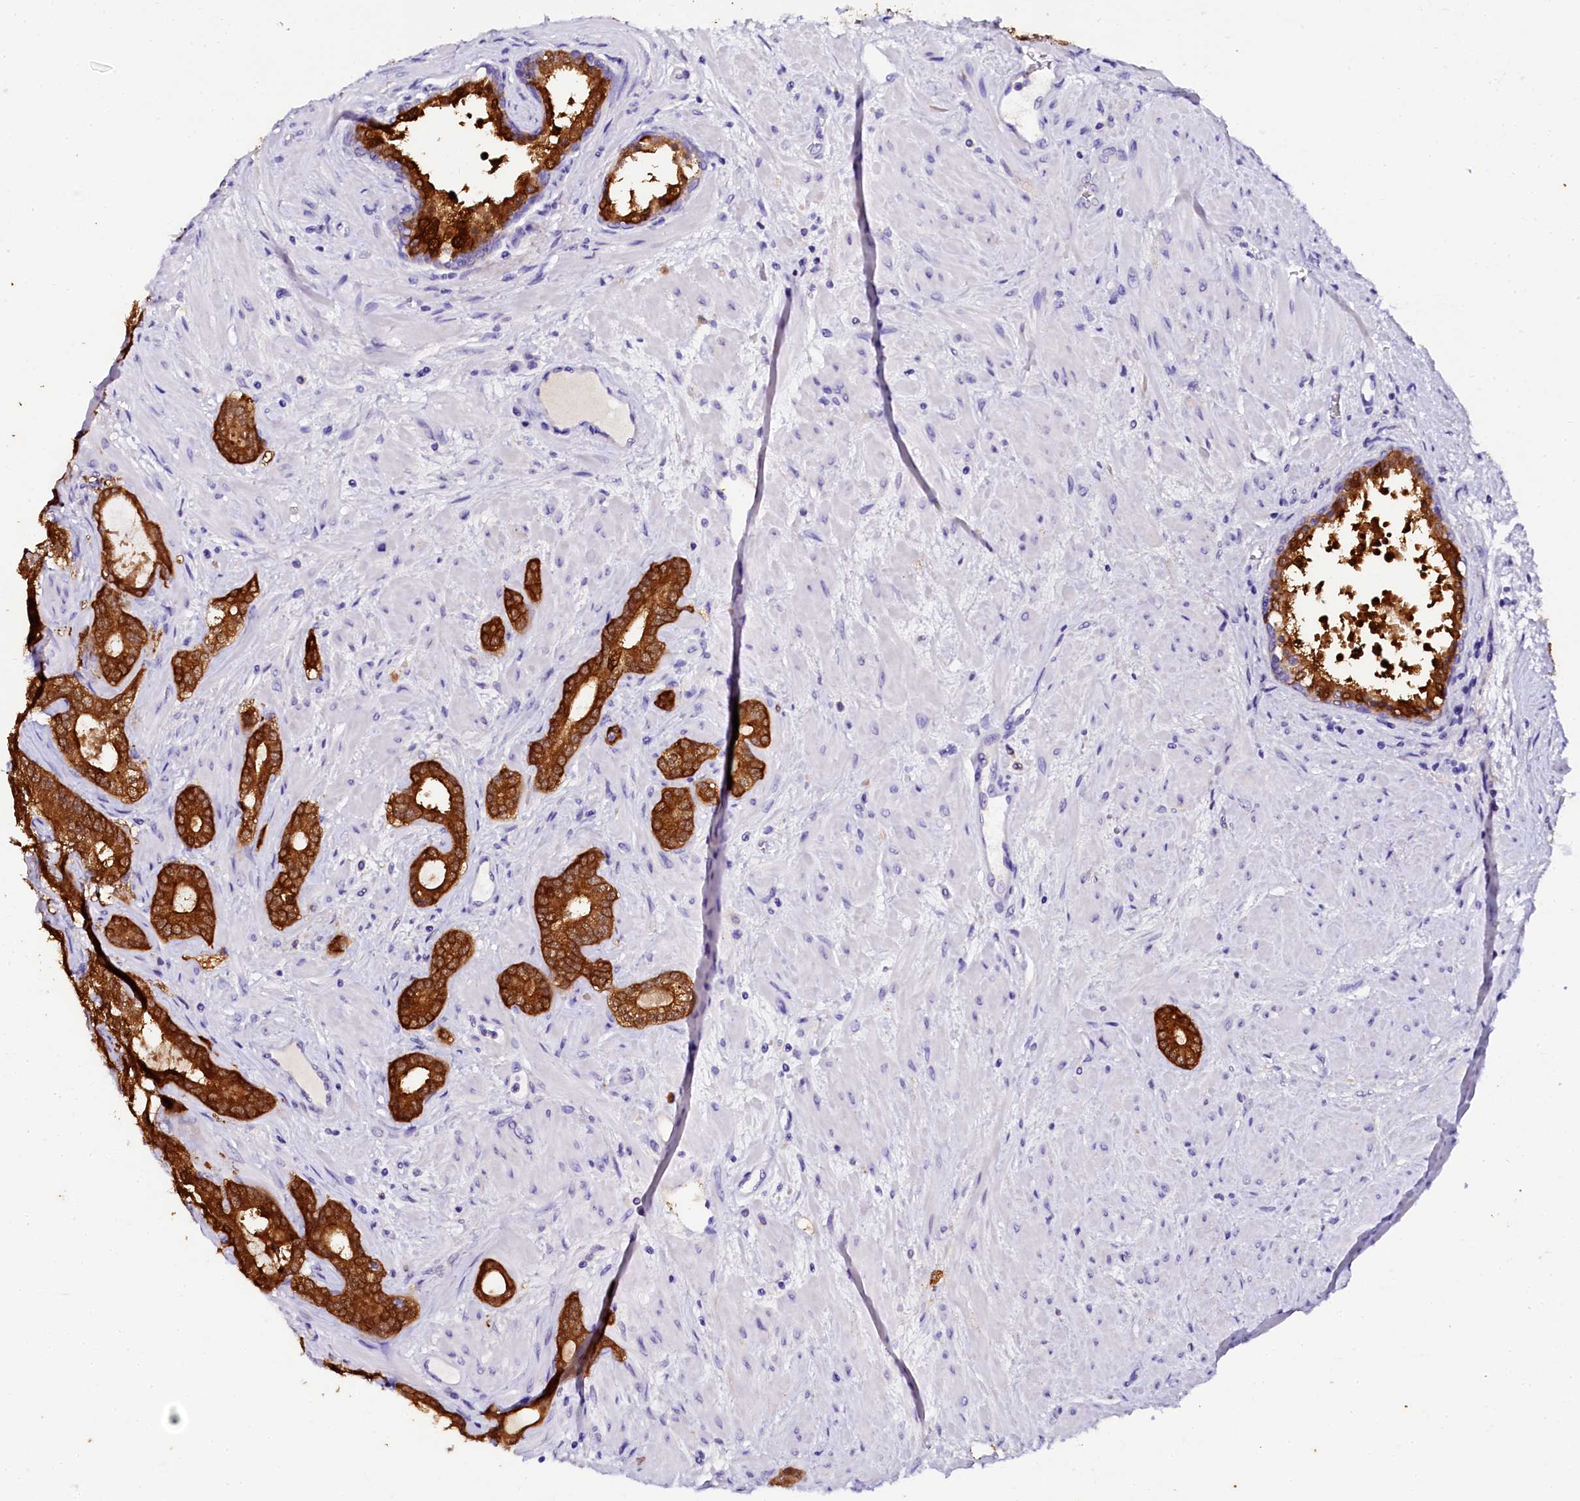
{"staining": {"intensity": "strong", "quantity": ">75%", "location": "cytoplasmic/membranous"}, "tissue": "prostate cancer", "cell_type": "Tumor cells", "image_type": "cancer", "snomed": [{"axis": "morphology", "description": "Adenocarcinoma, High grade"}, {"axis": "topography", "description": "Prostate"}], "caption": "Prostate cancer (high-grade adenocarcinoma) tissue demonstrates strong cytoplasmic/membranous expression in about >75% of tumor cells, visualized by immunohistochemistry.", "gene": "SORD", "patient": {"sex": "male", "age": 64}}